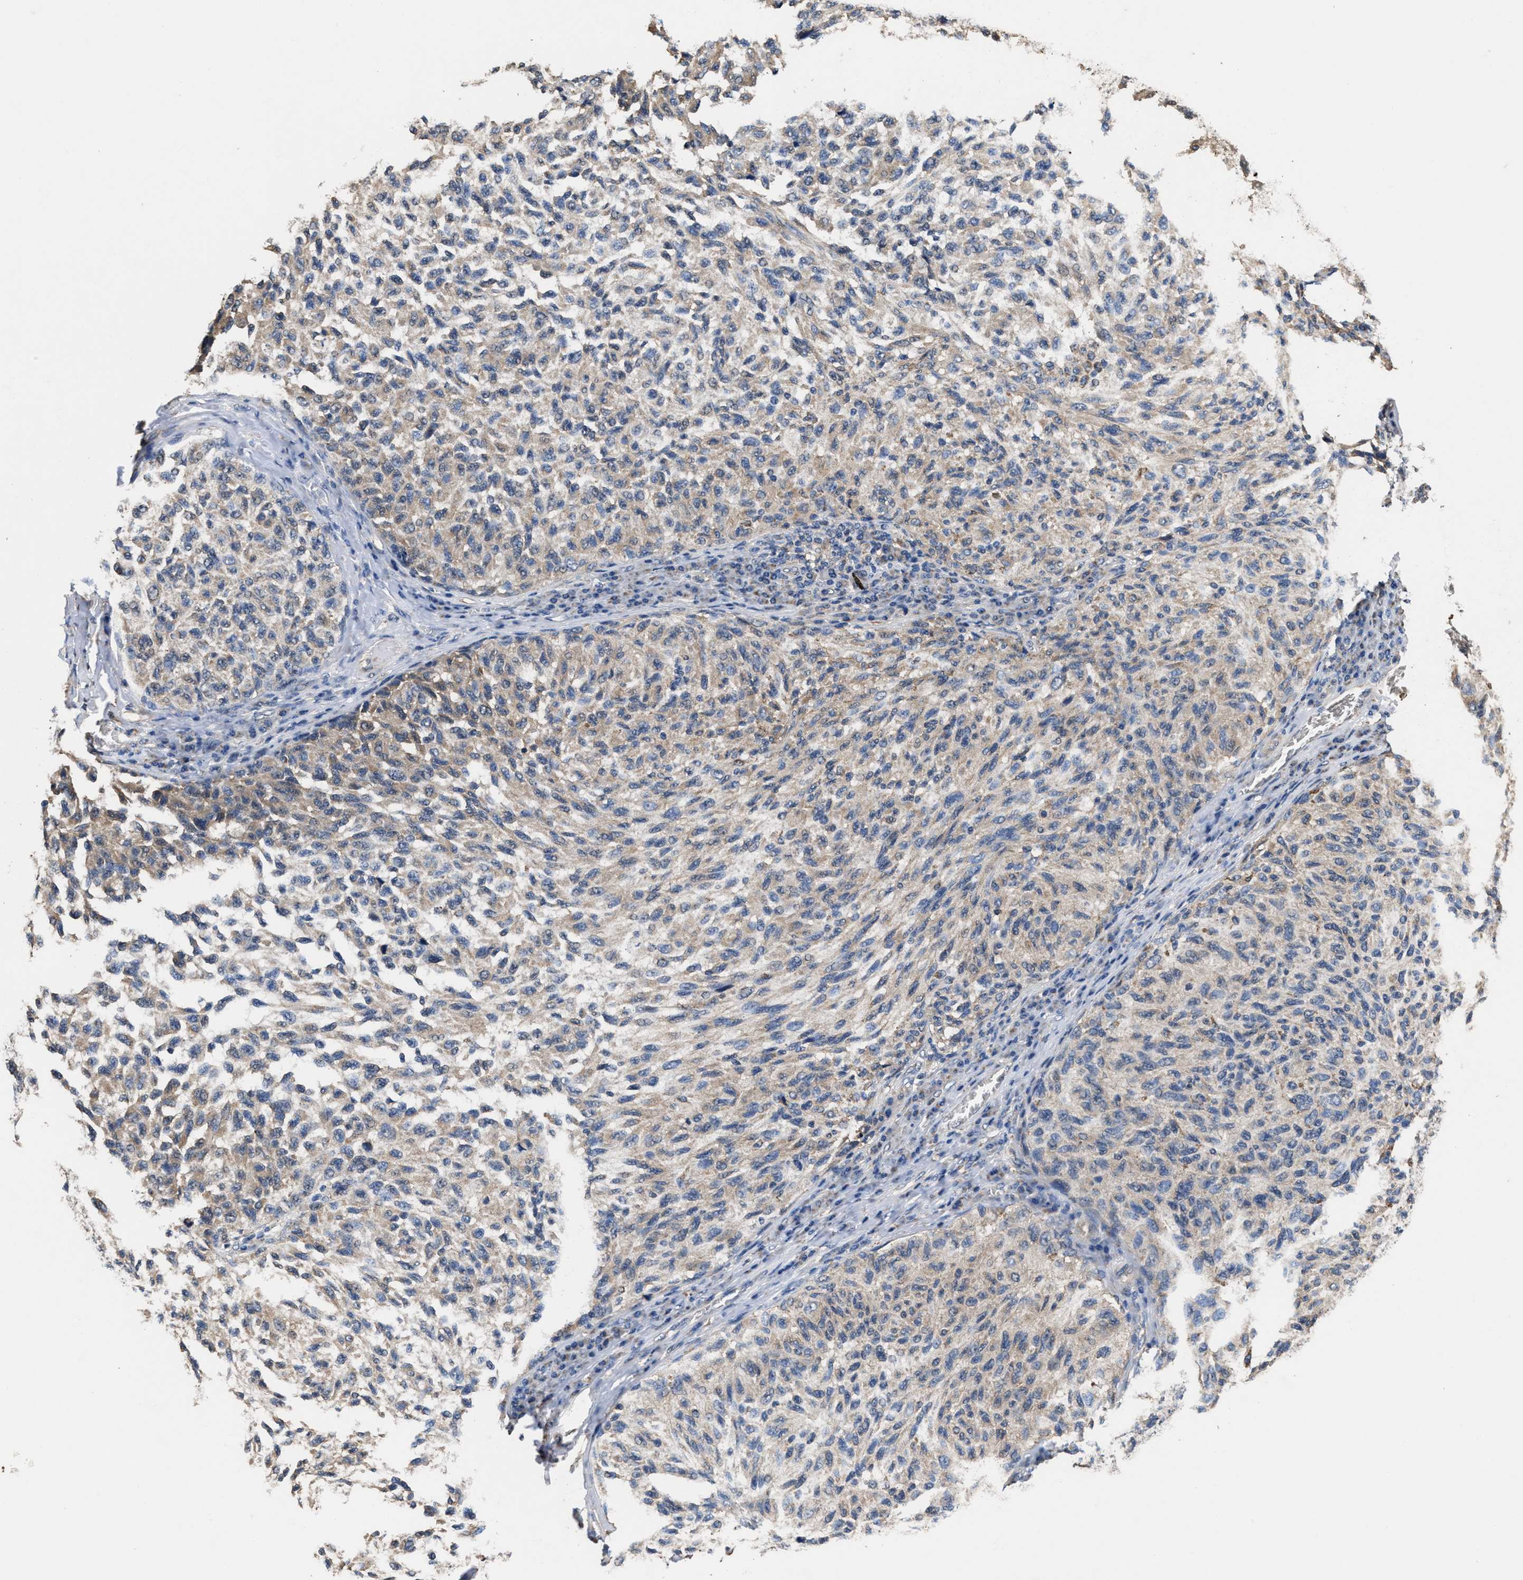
{"staining": {"intensity": "weak", "quantity": "<25%", "location": "cytoplasmic/membranous"}, "tissue": "melanoma", "cell_type": "Tumor cells", "image_type": "cancer", "snomed": [{"axis": "morphology", "description": "Malignant melanoma, NOS"}, {"axis": "topography", "description": "Skin"}], "caption": "This photomicrograph is of melanoma stained with immunohistochemistry to label a protein in brown with the nuclei are counter-stained blue. There is no positivity in tumor cells.", "gene": "ACLY", "patient": {"sex": "female", "age": 73}}